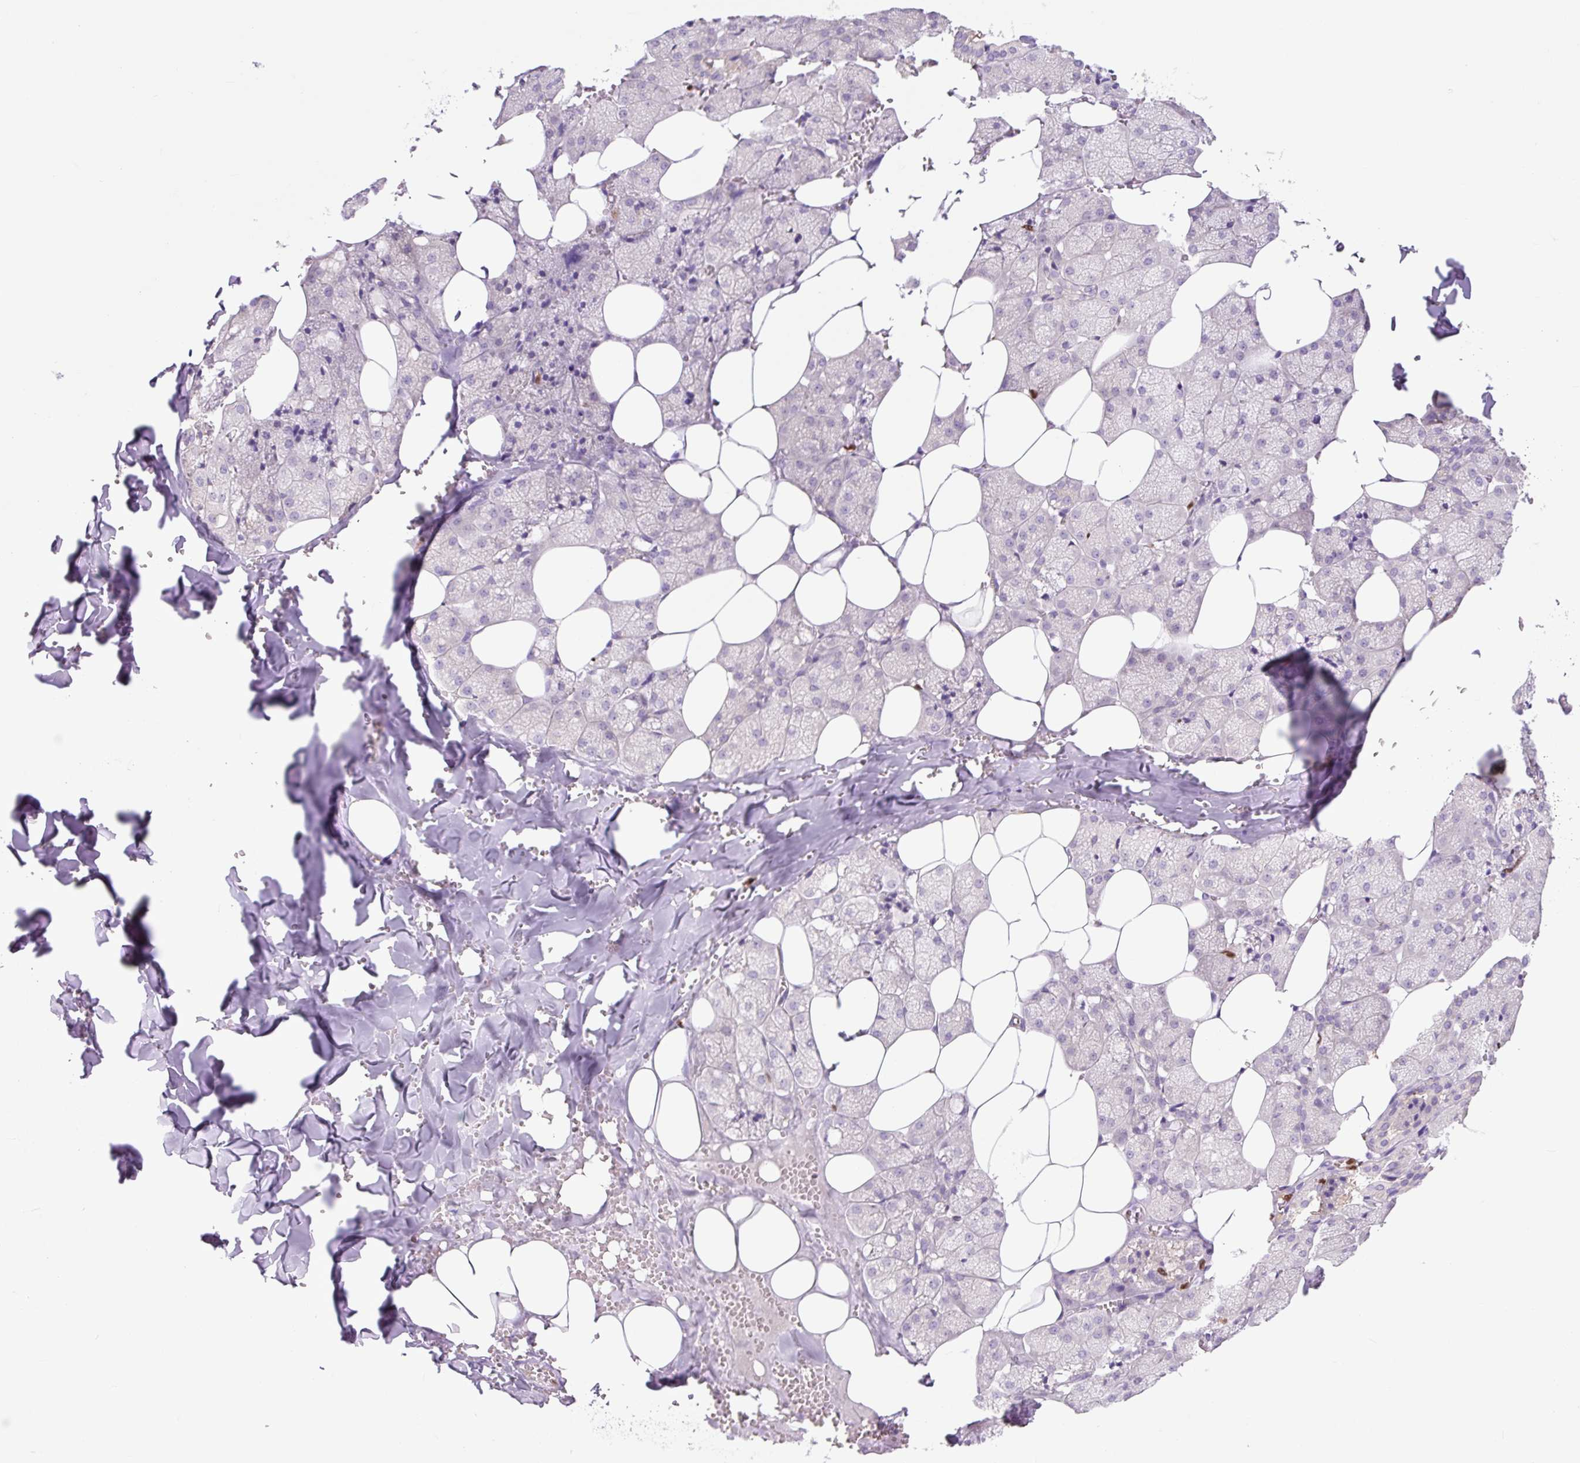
{"staining": {"intensity": "weak", "quantity": "<25%", "location": "cytoplasmic/membranous"}, "tissue": "salivary gland", "cell_type": "Glandular cells", "image_type": "normal", "snomed": [{"axis": "morphology", "description": "Normal tissue, NOS"}, {"axis": "topography", "description": "Salivary gland"}, {"axis": "topography", "description": "Peripheral nerve tissue"}], "caption": "DAB (3,3'-diaminobenzidine) immunohistochemical staining of benign salivary gland displays no significant positivity in glandular cells.", "gene": "SPI1", "patient": {"sex": "male", "age": 38}}